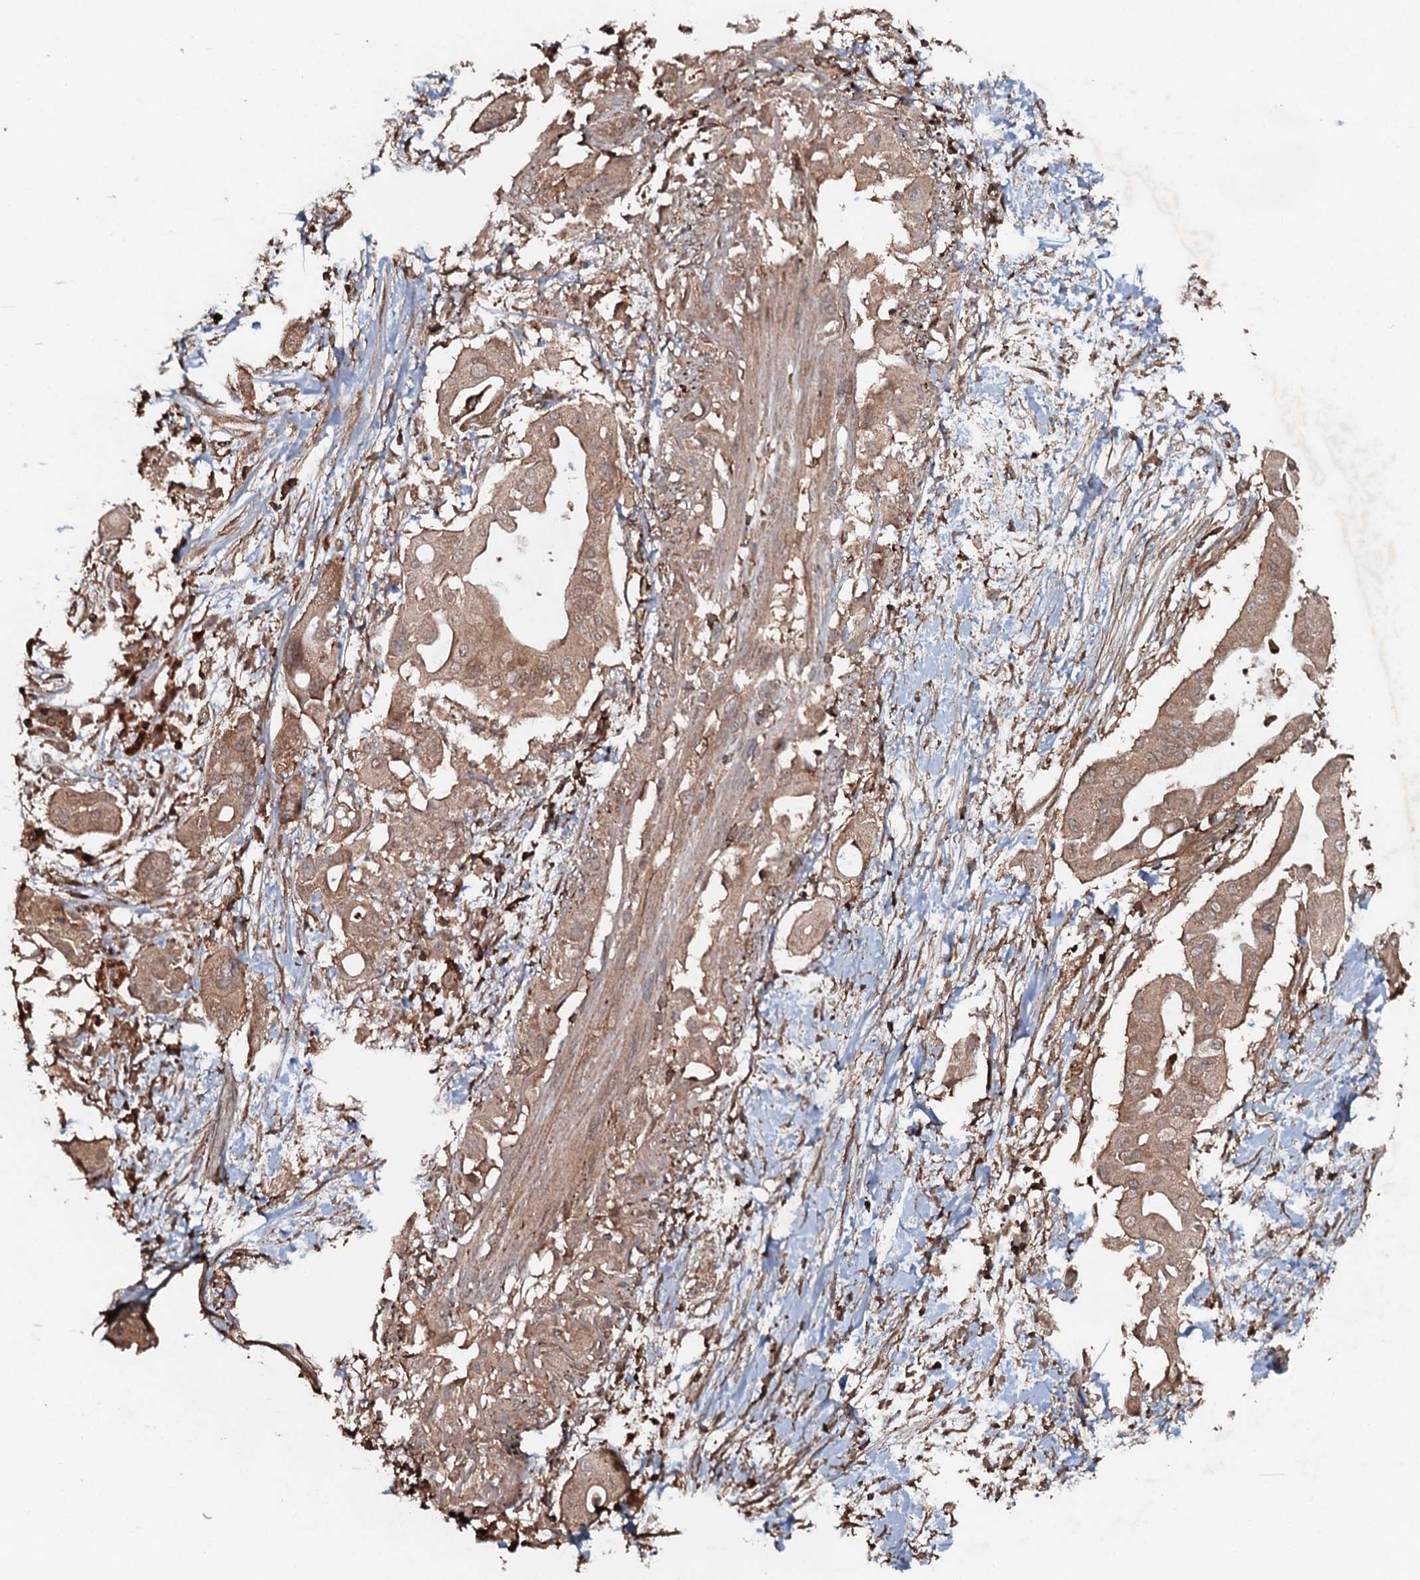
{"staining": {"intensity": "moderate", "quantity": ">75%", "location": "cytoplasmic/membranous"}, "tissue": "pancreatic cancer", "cell_type": "Tumor cells", "image_type": "cancer", "snomed": [{"axis": "morphology", "description": "Adenocarcinoma, NOS"}, {"axis": "topography", "description": "Pancreas"}], "caption": "There is medium levels of moderate cytoplasmic/membranous positivity in tumor cells of adenocarcinoma (pancreatic), as demonstrated by immunohistochemical staining (brown color).", "gene": "ADGRG3", "patient": {"sex": "male", "age": 68}}